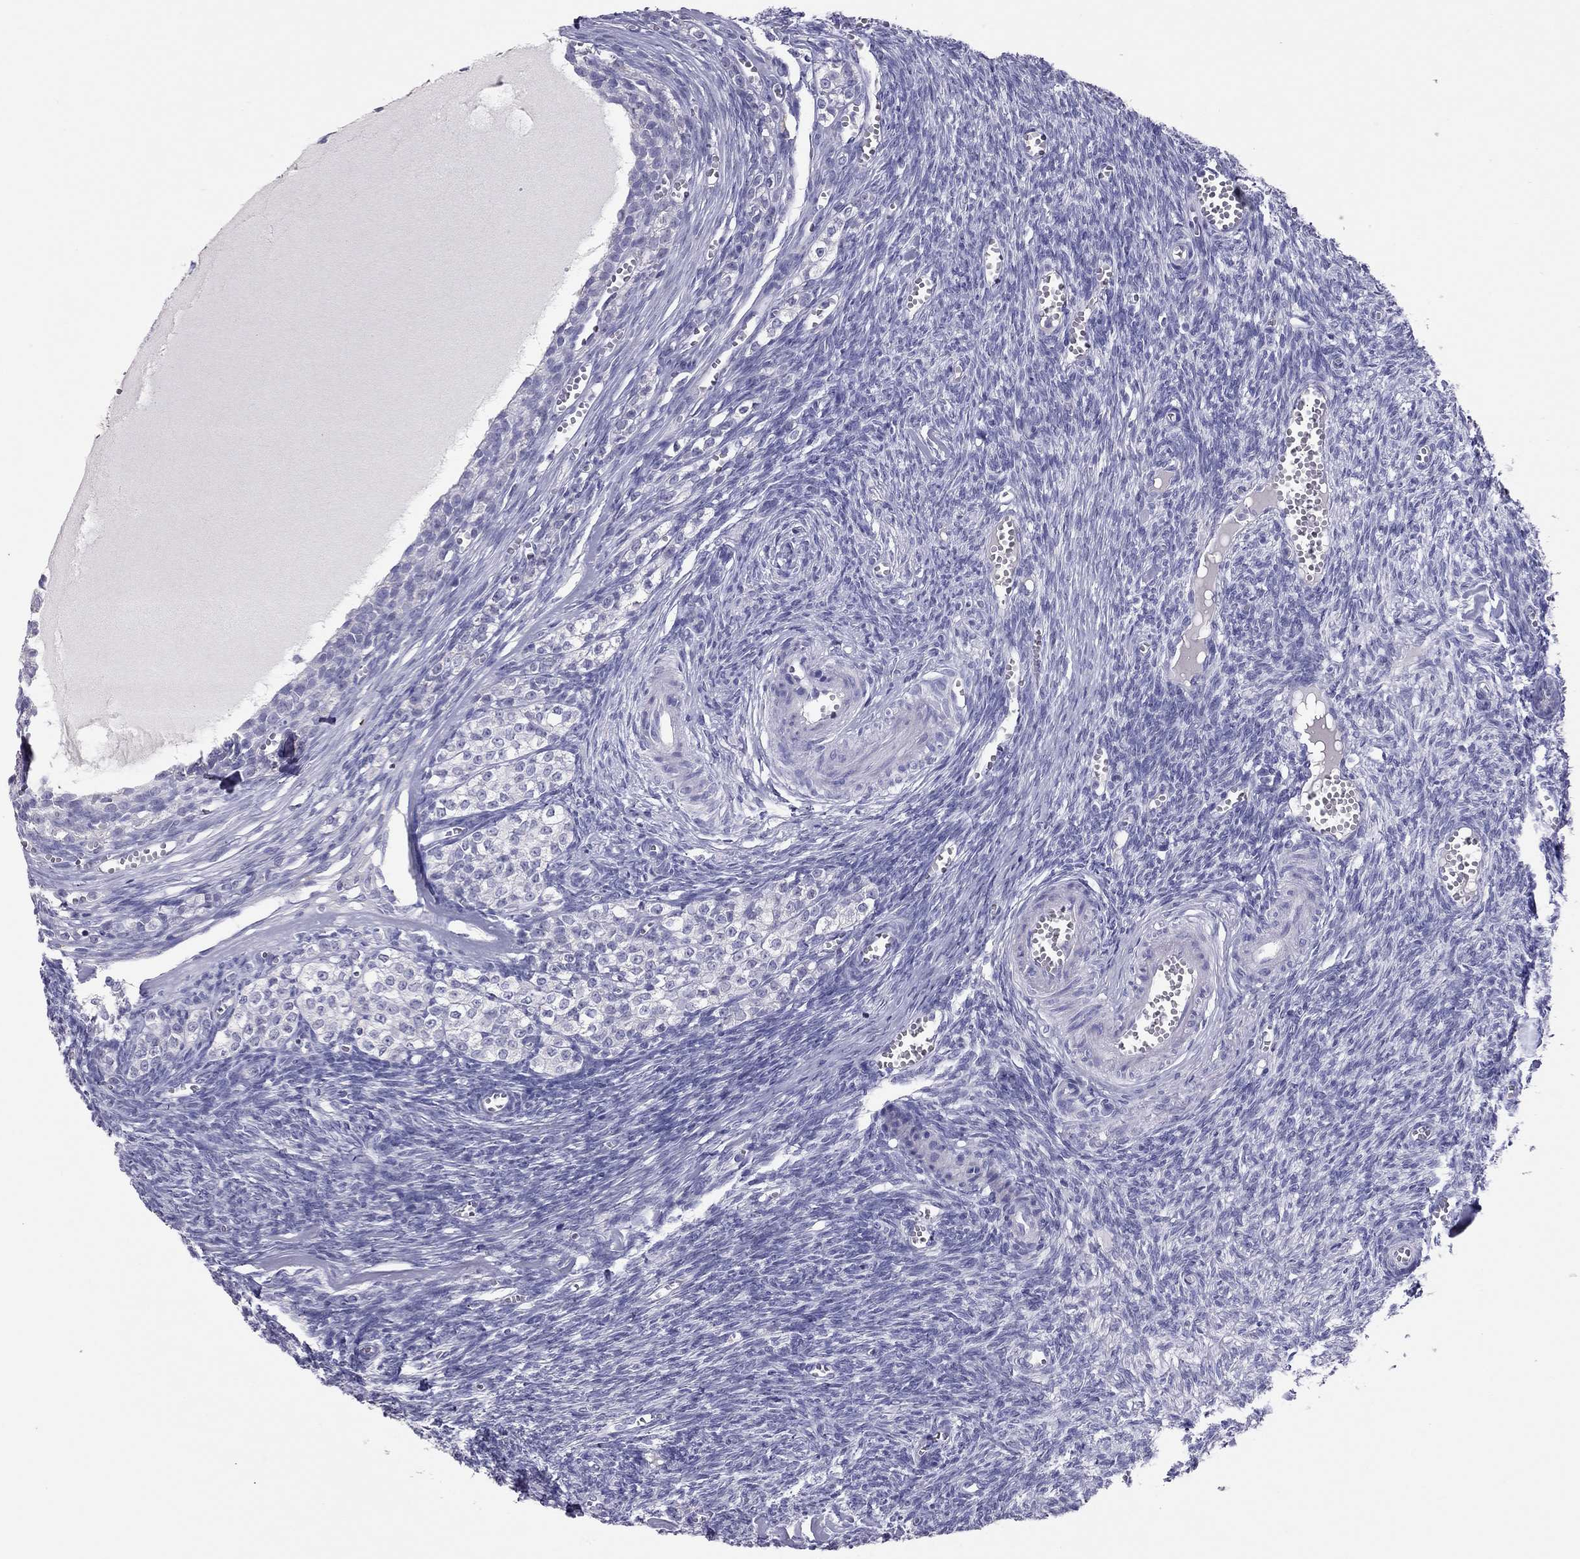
{"staining": {"intensity": "negative", "quantity": "none", "location": "none"}, "tissue": "ovary", "cell_type": "Follicle cells", "image_type": "normal", "snomed": [{"axis": "morphology", "description": "Normal tissue, NOS"}, {"axis": "topography", "description": "Ovary"}], "caption": "This photomicrograph is of benign ovary stained with immunohistochemistry (IHC) to label a protein in brown with the nuclei are counter-stained blue. There is no expression in follicle cells. (DAB immunohistochemistry visualized using brightfield microscopy, high magnification).", "gene": "IL17REL", "patient": {"sex": "female", "age": 43}}